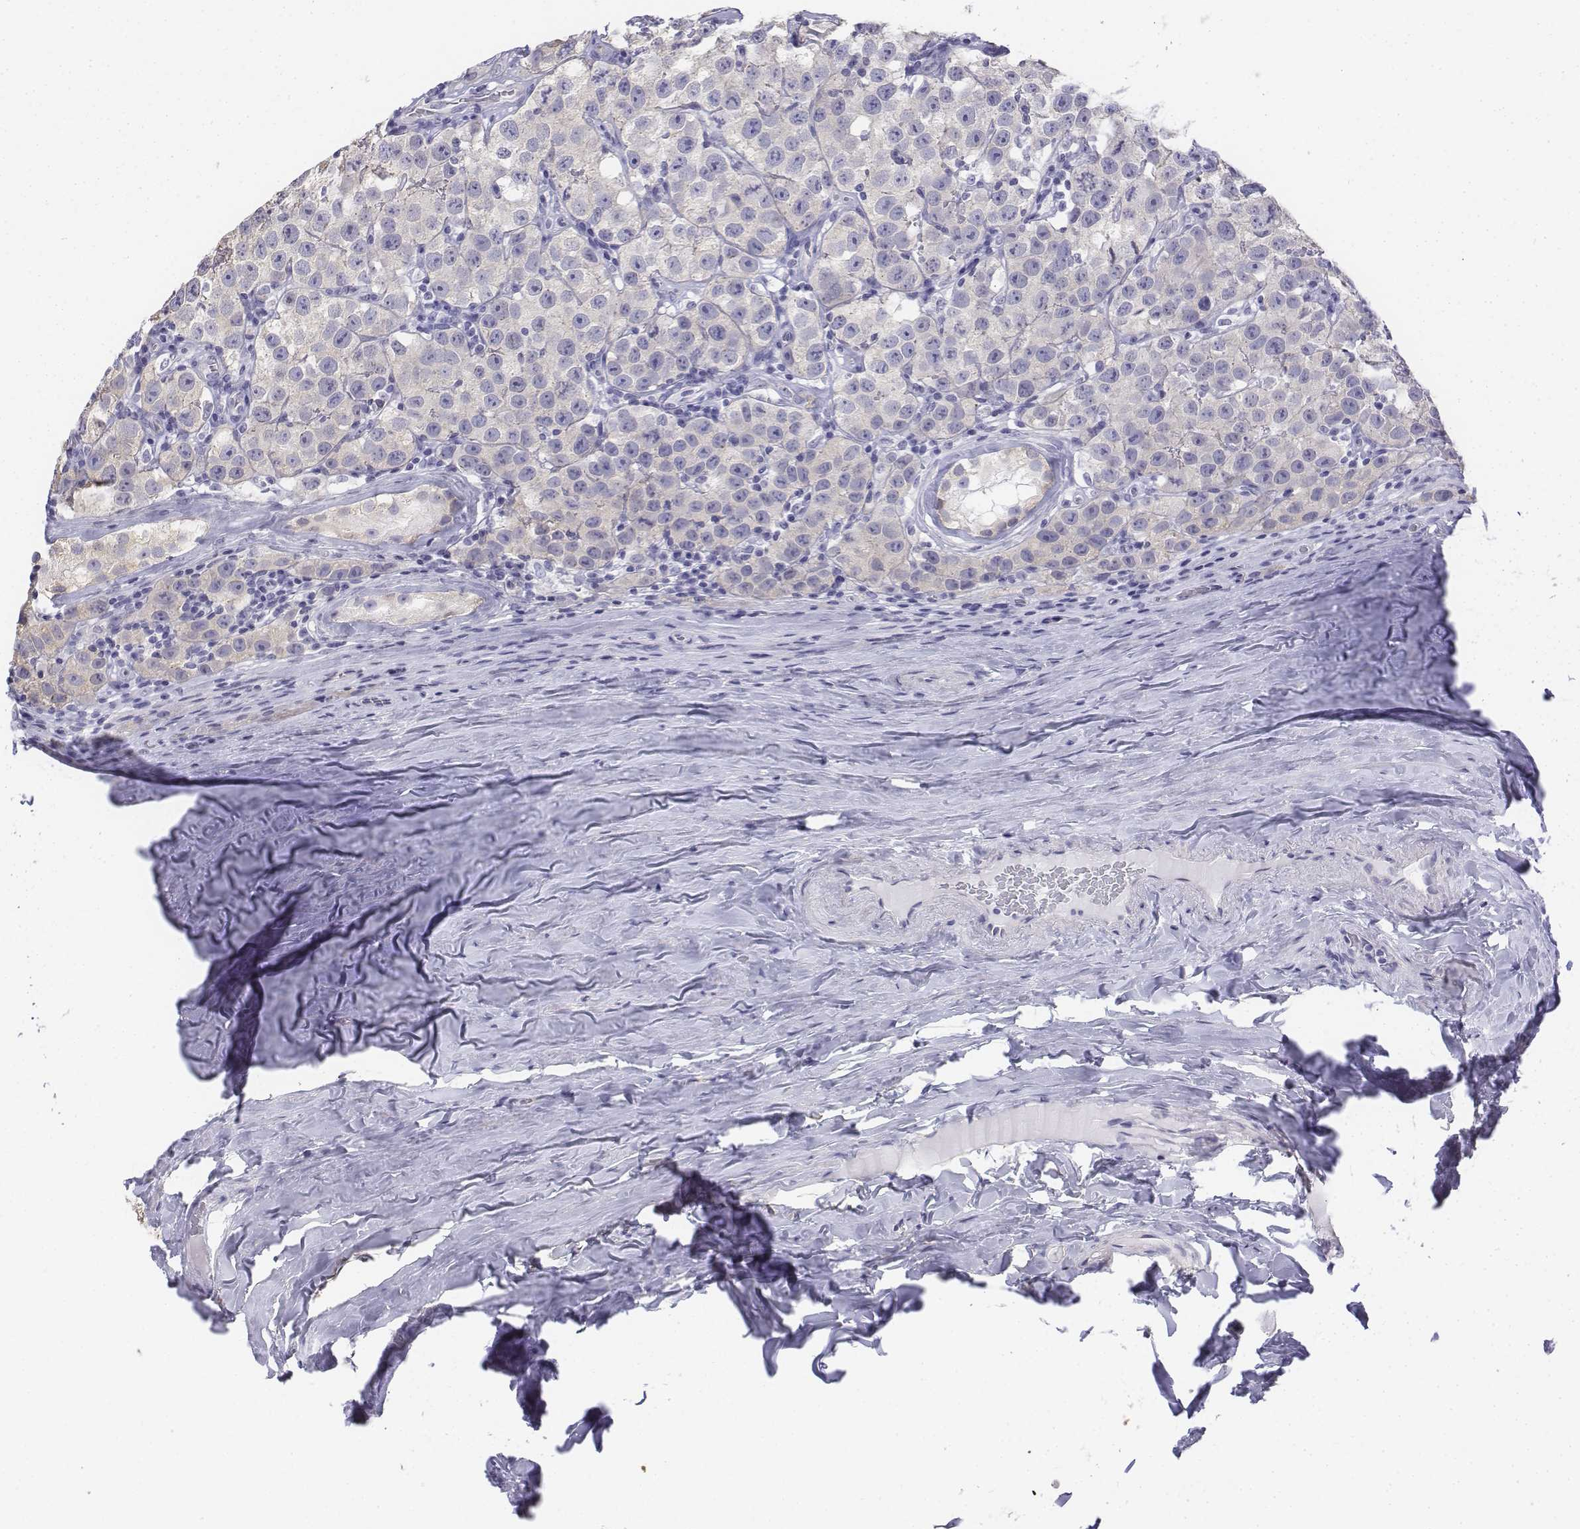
{"staining": {"intensity": "negative", "quantity": "none", "location": "none"}, "tissue": "testis cancer", "cell_type": "Tumor cells", "image_type": "cancer", "snomed": [{"axis": "morphology", "description": "Seminoma, NOS"}, {"axis": "topography", "description": "Testis"}], "caption": "The histopathology image shows no staining of tumor cells in testis seminoma.", "gene": "LGSN", "patient": {"sex": "male", "age": 34}}